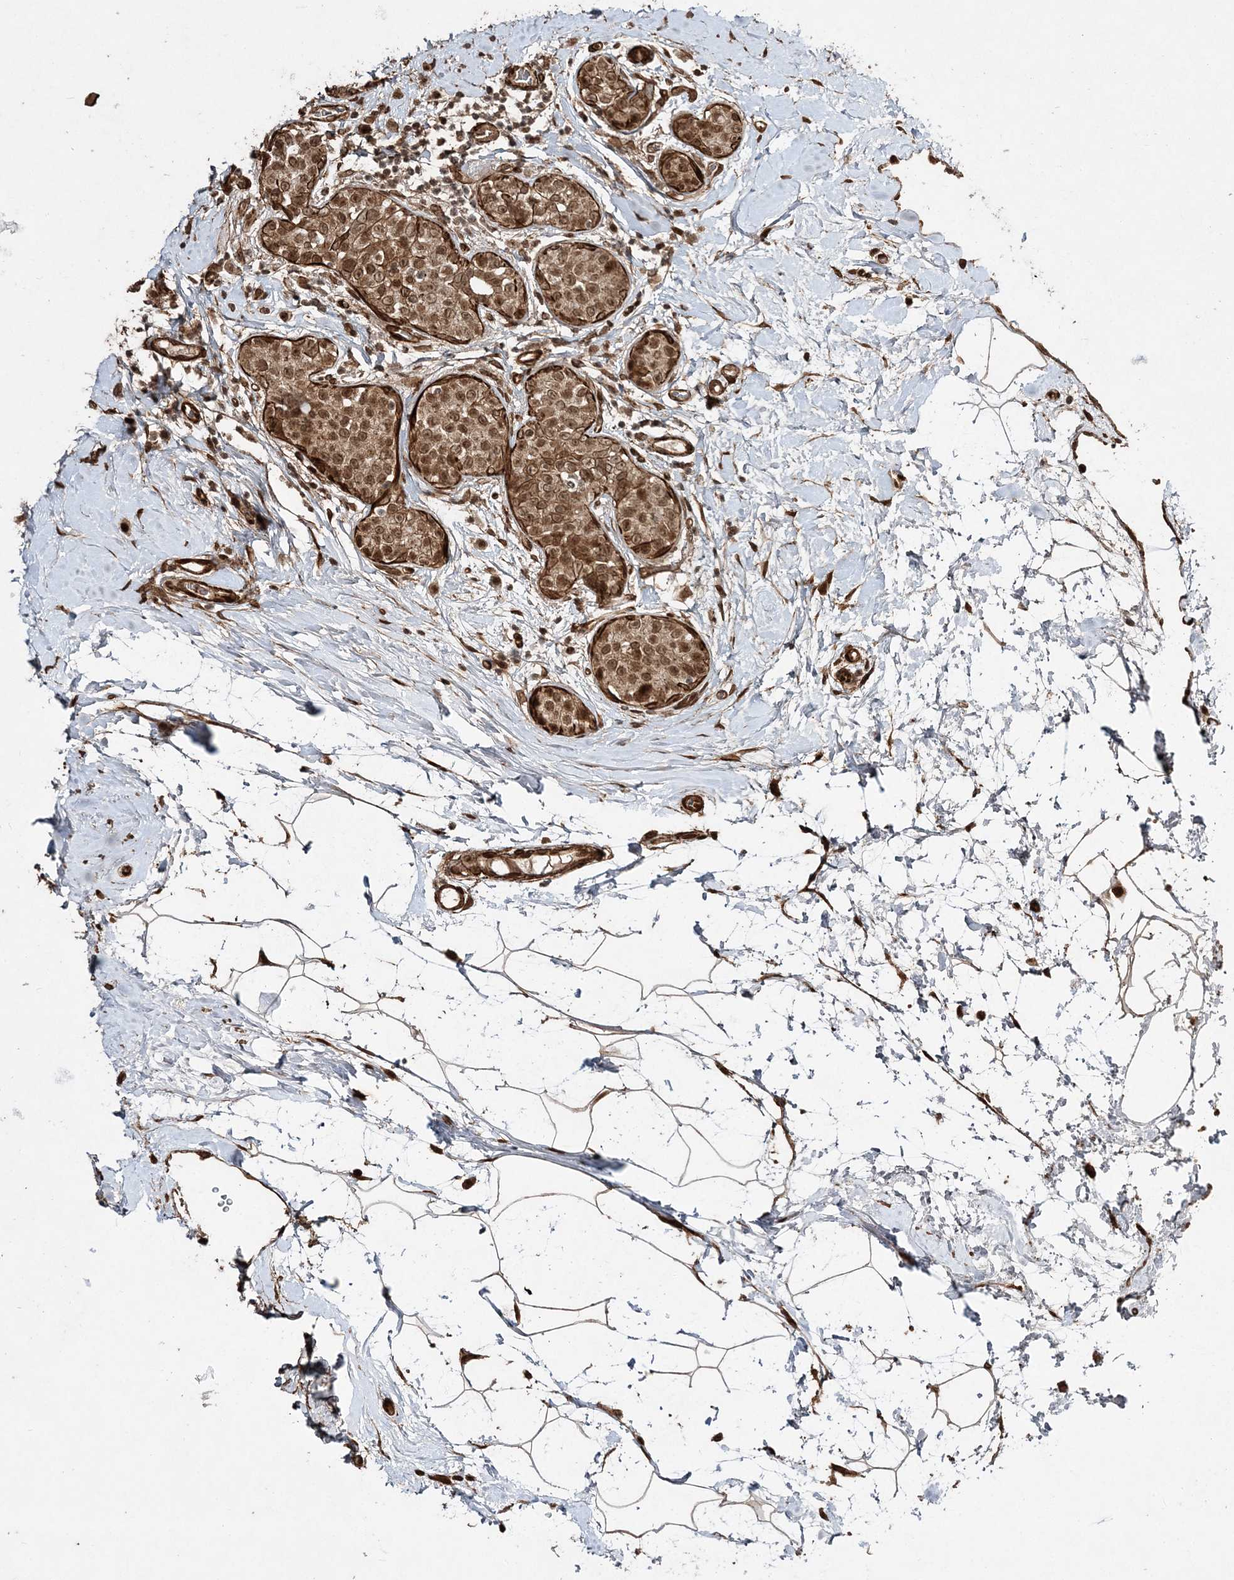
{"staining": {"intensity": "moderate", "quantity": ">75%", "location": "cytoplasmic/membranous,nuclear"}, "tissue": "breast cancer", "cell_type": "Tumor cells", "image_type": "cancer", "snomed": [{"axis": "morphology", "description": "Lobular carcinoma, in situ"}, {"axis": "morphology", "description": "Lobular carcinoma"}, {"axis": "topography", "description": "Breast"}], "caption": "The histopathology image demonstrates immunohistochemical staining of breast cancer. There is moderate cytoplasmic/membranous and nuclear staining is appreciated in approximately >75% of tumor cells.", "gene": "ETAA1", "patient": {"sex": "female", "age": 41}}